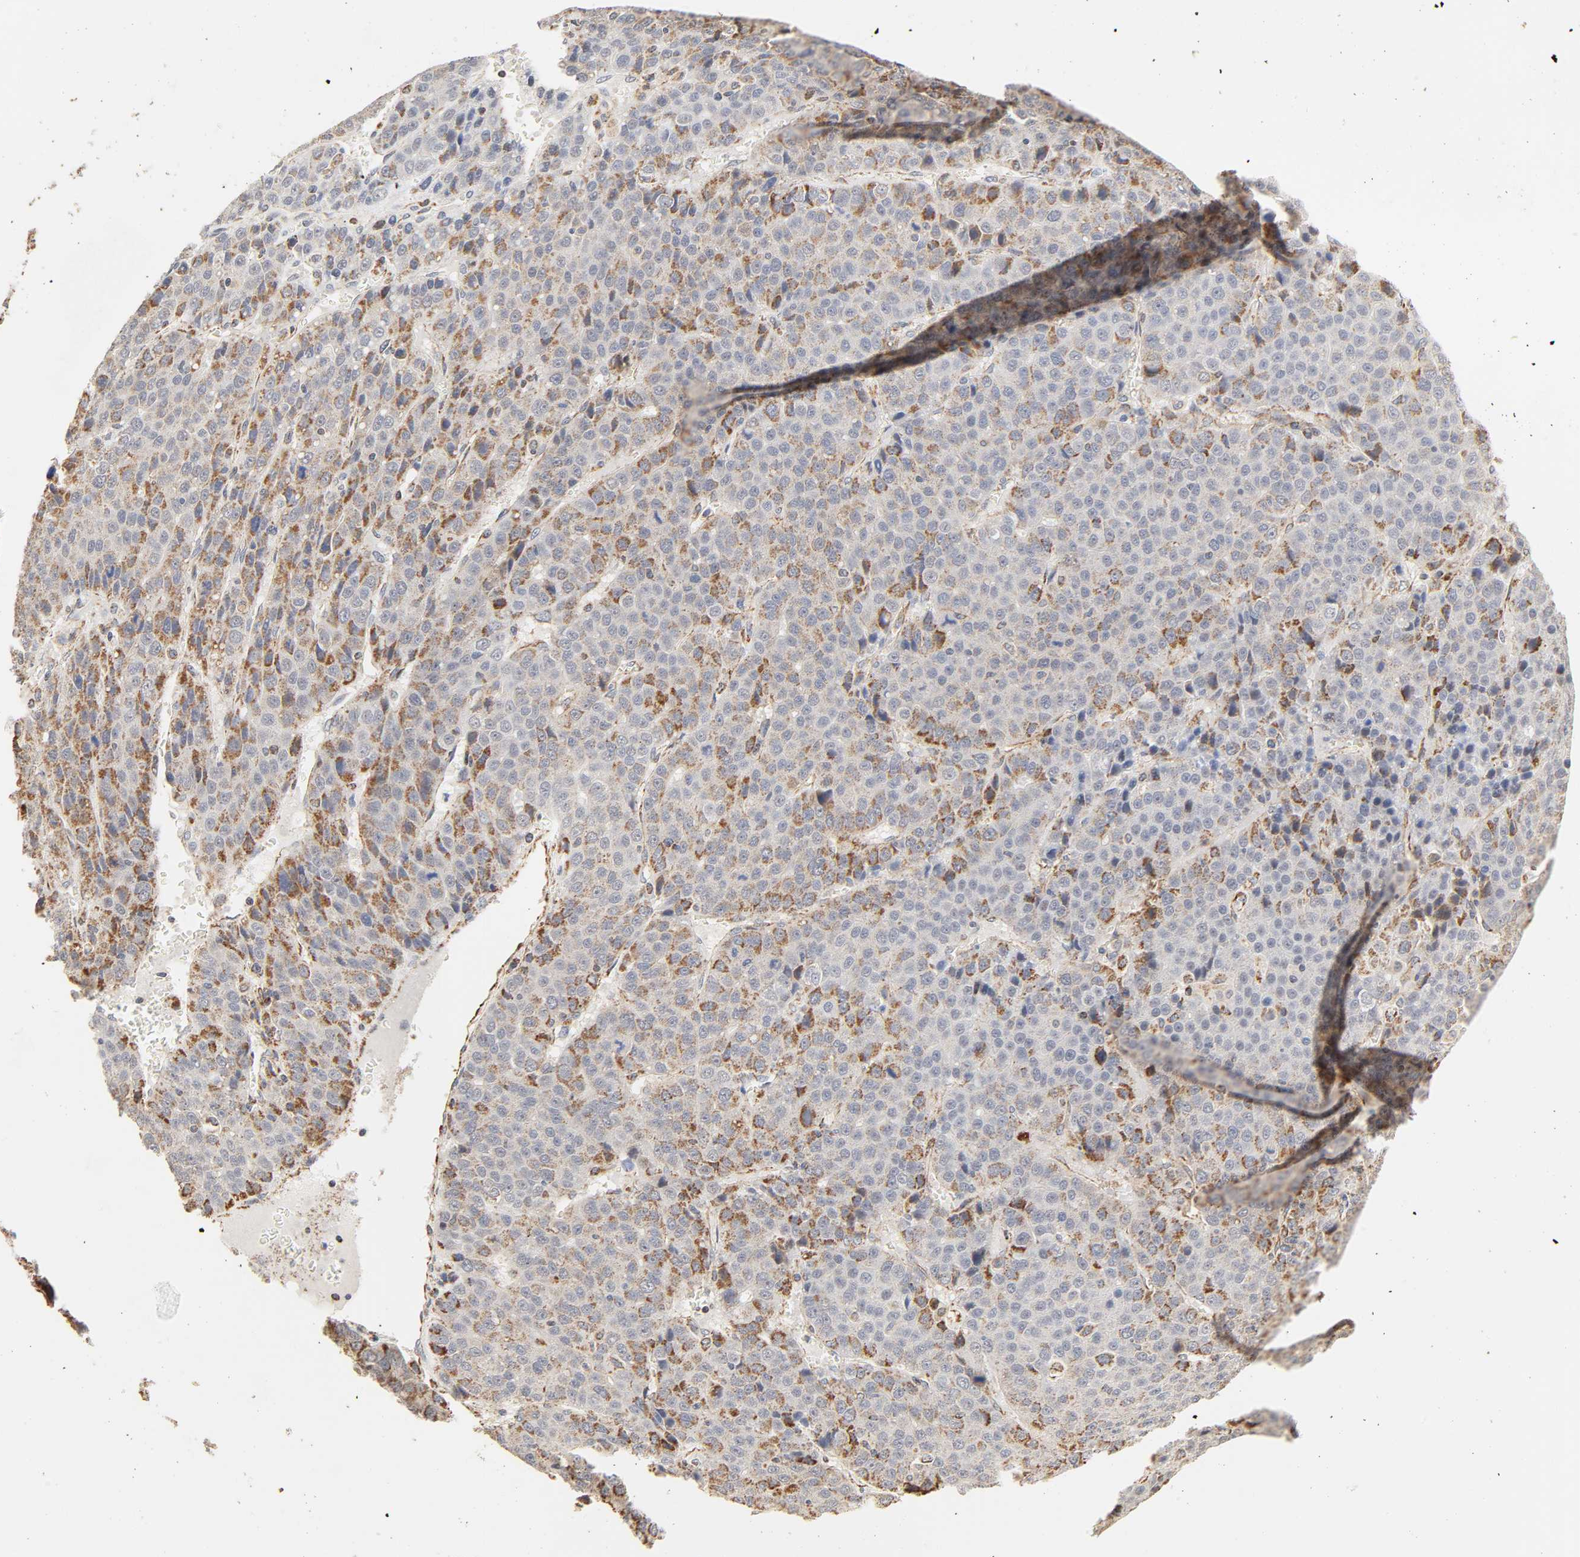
{"staining": {"intensity": "moderate", "quantity": "25%-75%", "location": "cytoplasmic/membranous"}, "tissue": "liver cancer", "cell_type": "Tumor cells", "image_type": "cancer", "snomed": [{"axis": "morphology", "description": "Carcinoma, Hepatocellular, NOS"}, {"axis": "topography", "description": "Liver"}], "caption": "This is a histology image of immunohistochemistry (IHC) staining of liver hepatocellular carcinoma, which shows moderate staining in the cytoplasmic/membranous of tumor cells.", "gene": "ZMAT5", "patient": {"sex": "female", "age": 53}}